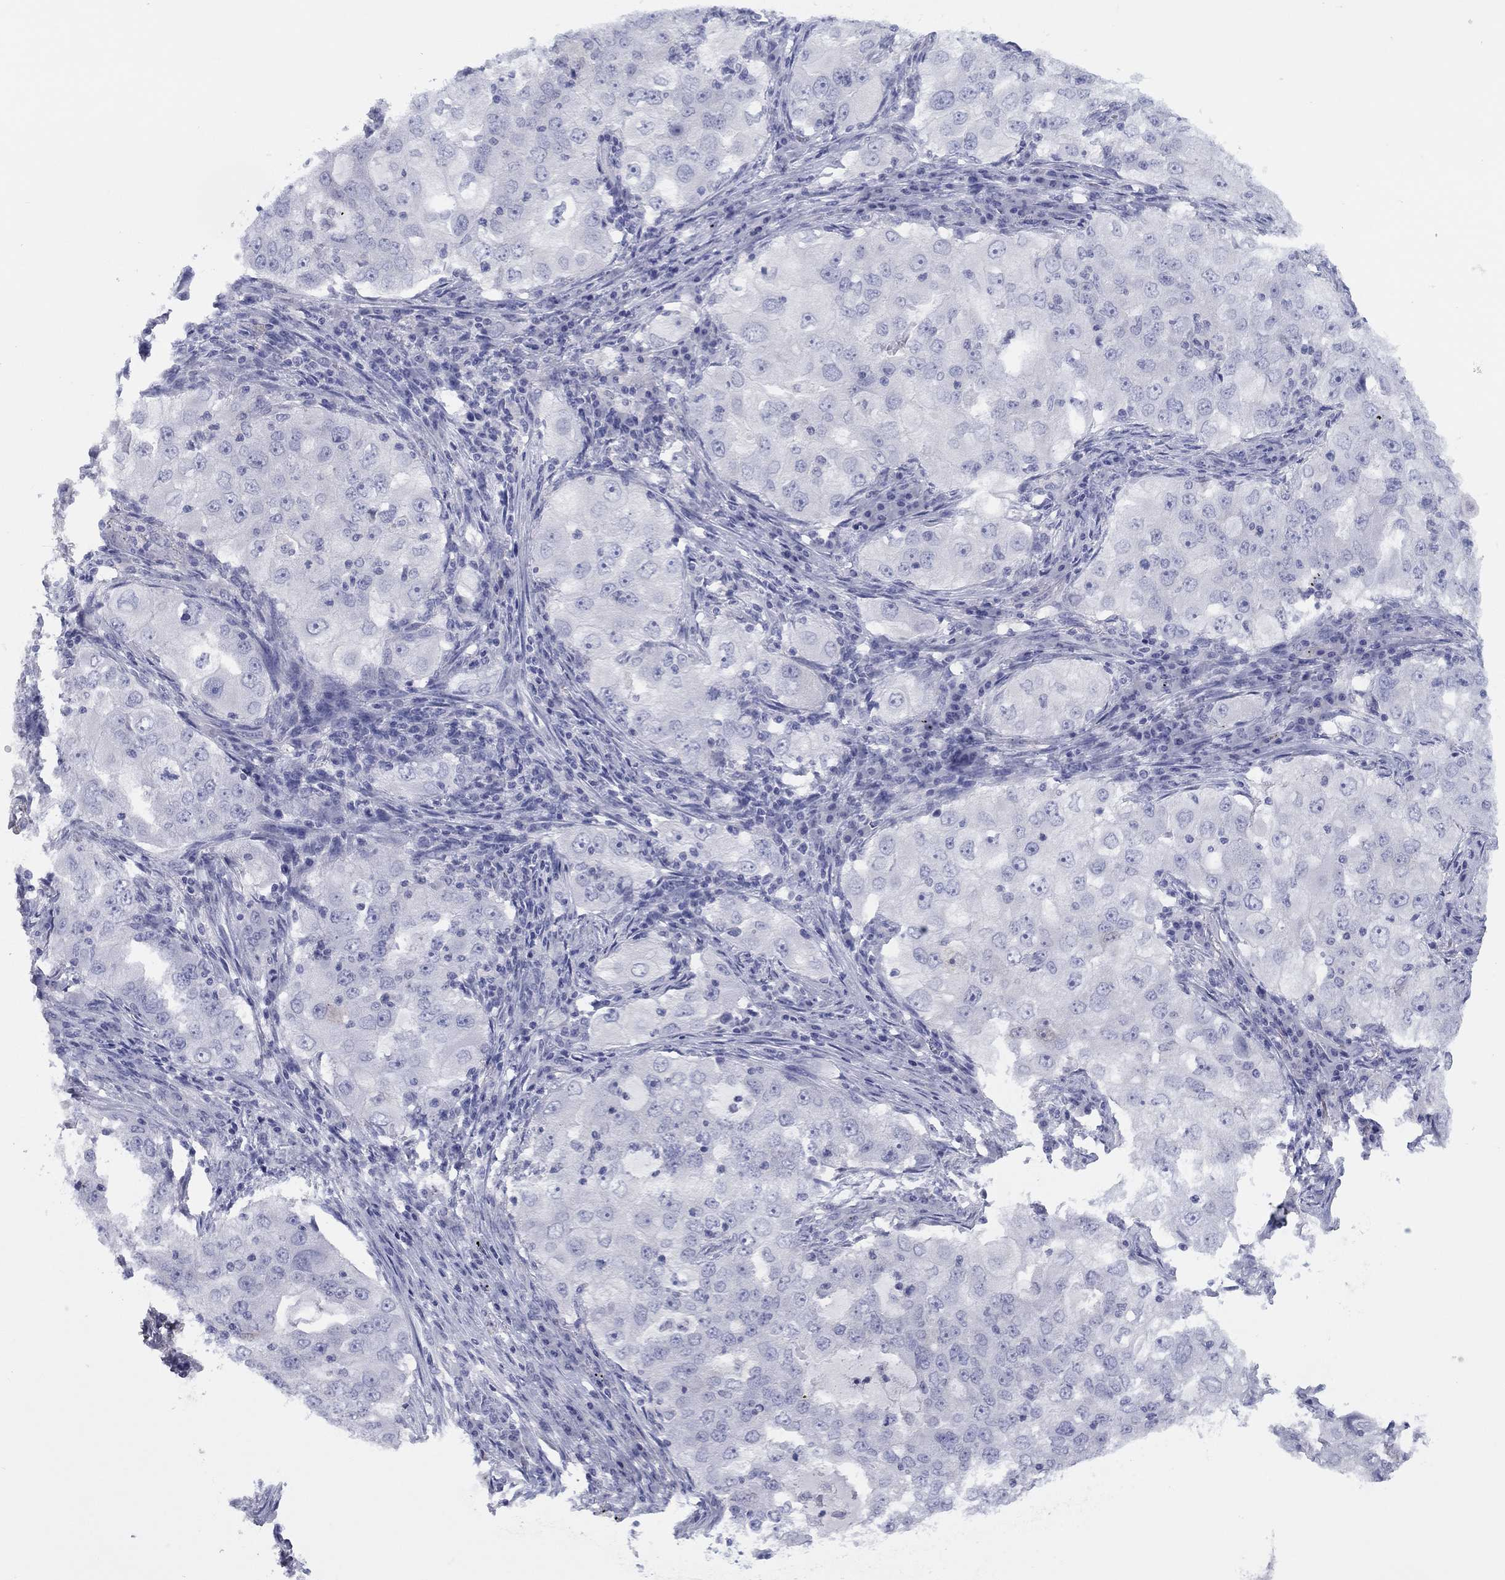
{"staining": {"intensity": "negative", "quantity": "none", "location": "none"}, "tissue": "lung cancer", "cell_type": "Tumor cells", "image_type": "cancer", "snomed": [{"axis": "morphology", "description": "Adenocarcinoma, NOS"}, {"axis": "topography", "description": "Lung"}], "caption": "Immunohistochemistry histopathology image of human lung adenocarcinoma stained for a protein (brown), which displays no positivity in tumor cells. (Brightfield microscopy of DAB (3,3'-diaminobenzidine) IHC at high magnification).", "gene": "CPNE6", "patient": {"sex": "female", "age": 61}}